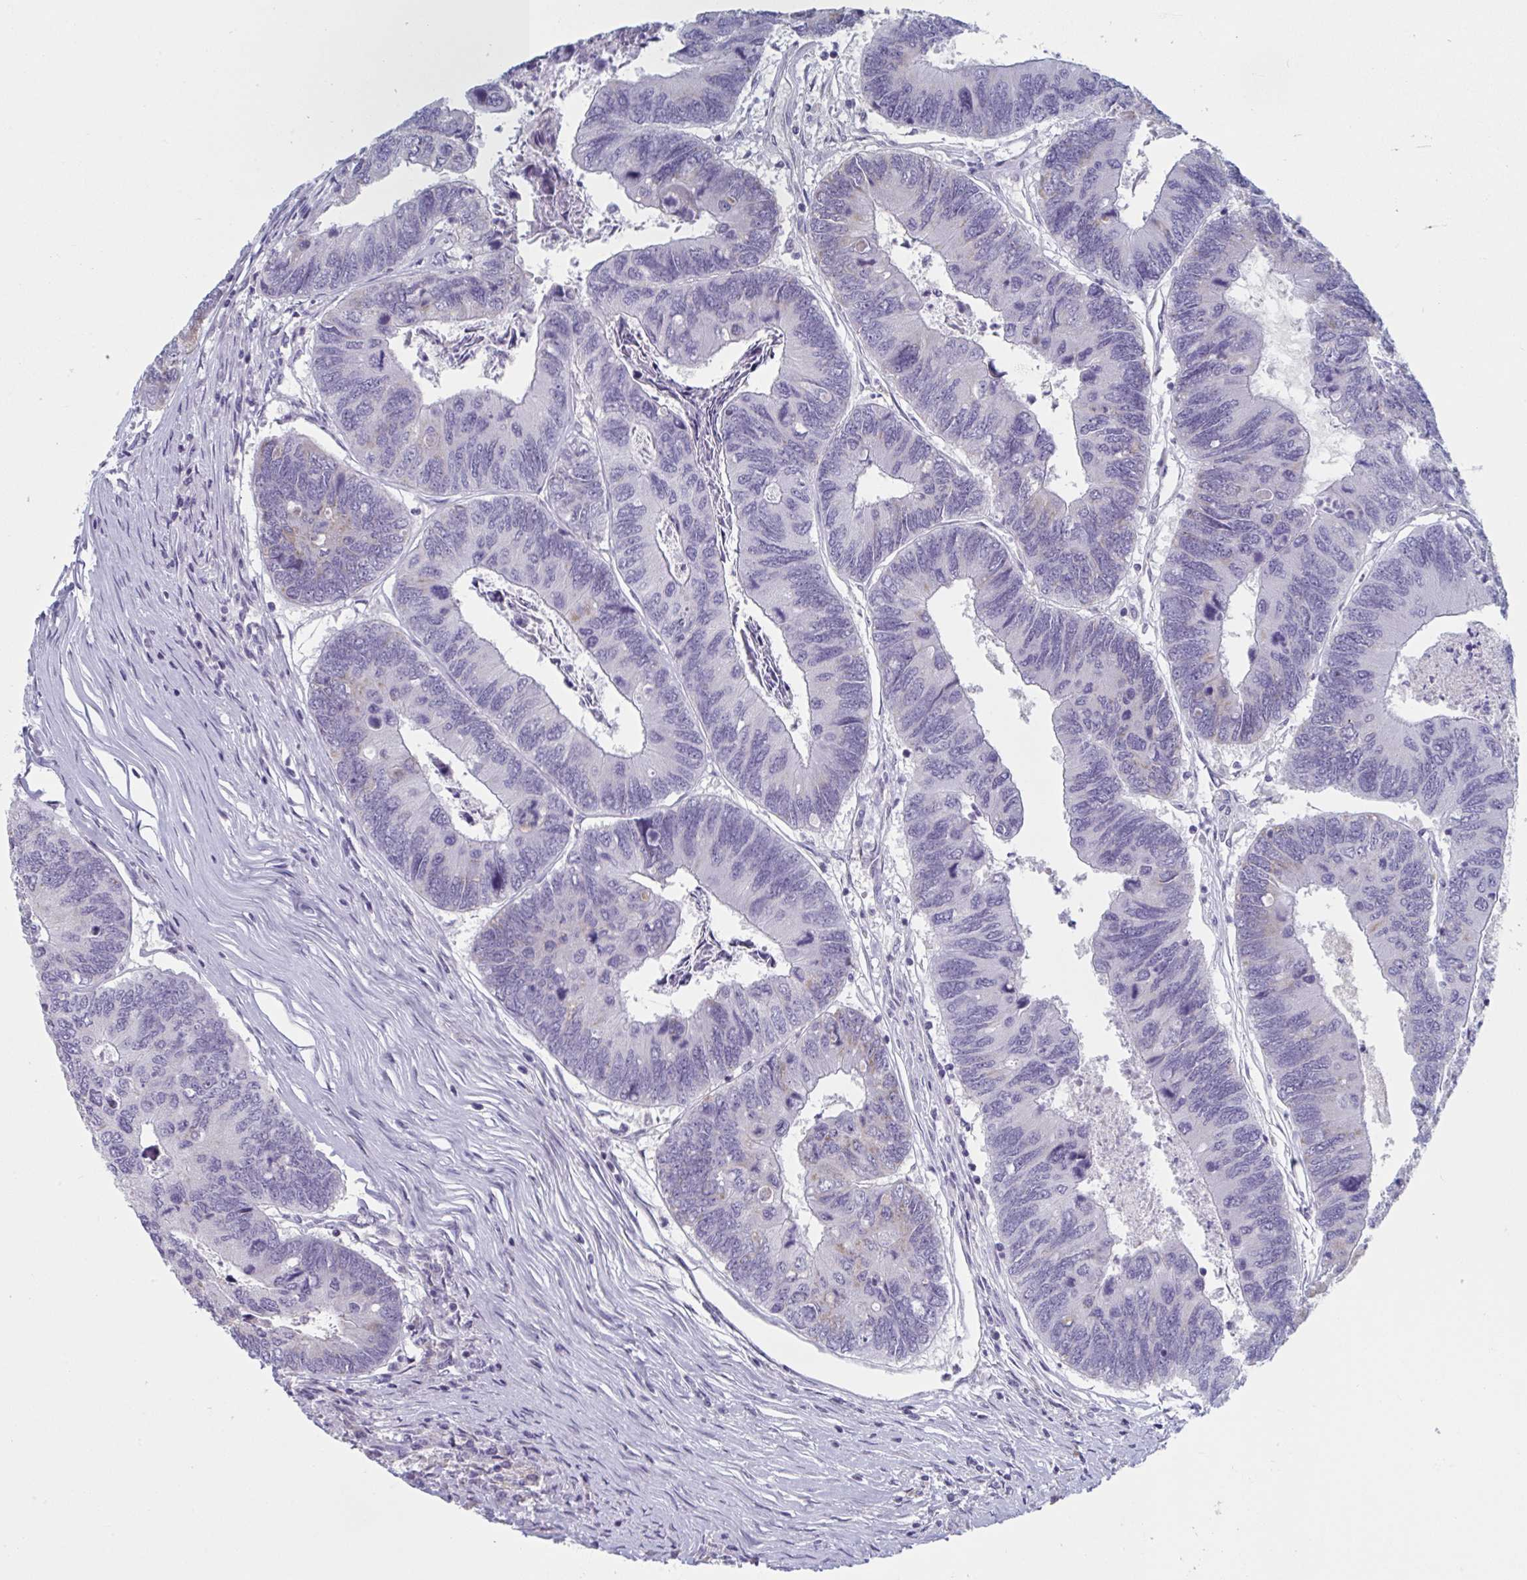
{"staining": {"intensity": "weak", "quantity": "<25%", "location": "cytoplasmic/membranous"}, "tissue": "colorectal cancer", "cell_type": "Tumor cells", "image_type": "cancer", "snomed": [{"axis": "morphology", "description": "Adenocarcinoma, NOS"}, {"axis": "topography", "description": "Colon"}], "caption": "Colorectal cancer was stained to show a protein in brown. There is no significant expression in tumor cells. (DAB immunohistochemistry with hematoxylin counter stain).", "gene": "NDUFC2", "patient": {"sex": "female", "age": 67}}